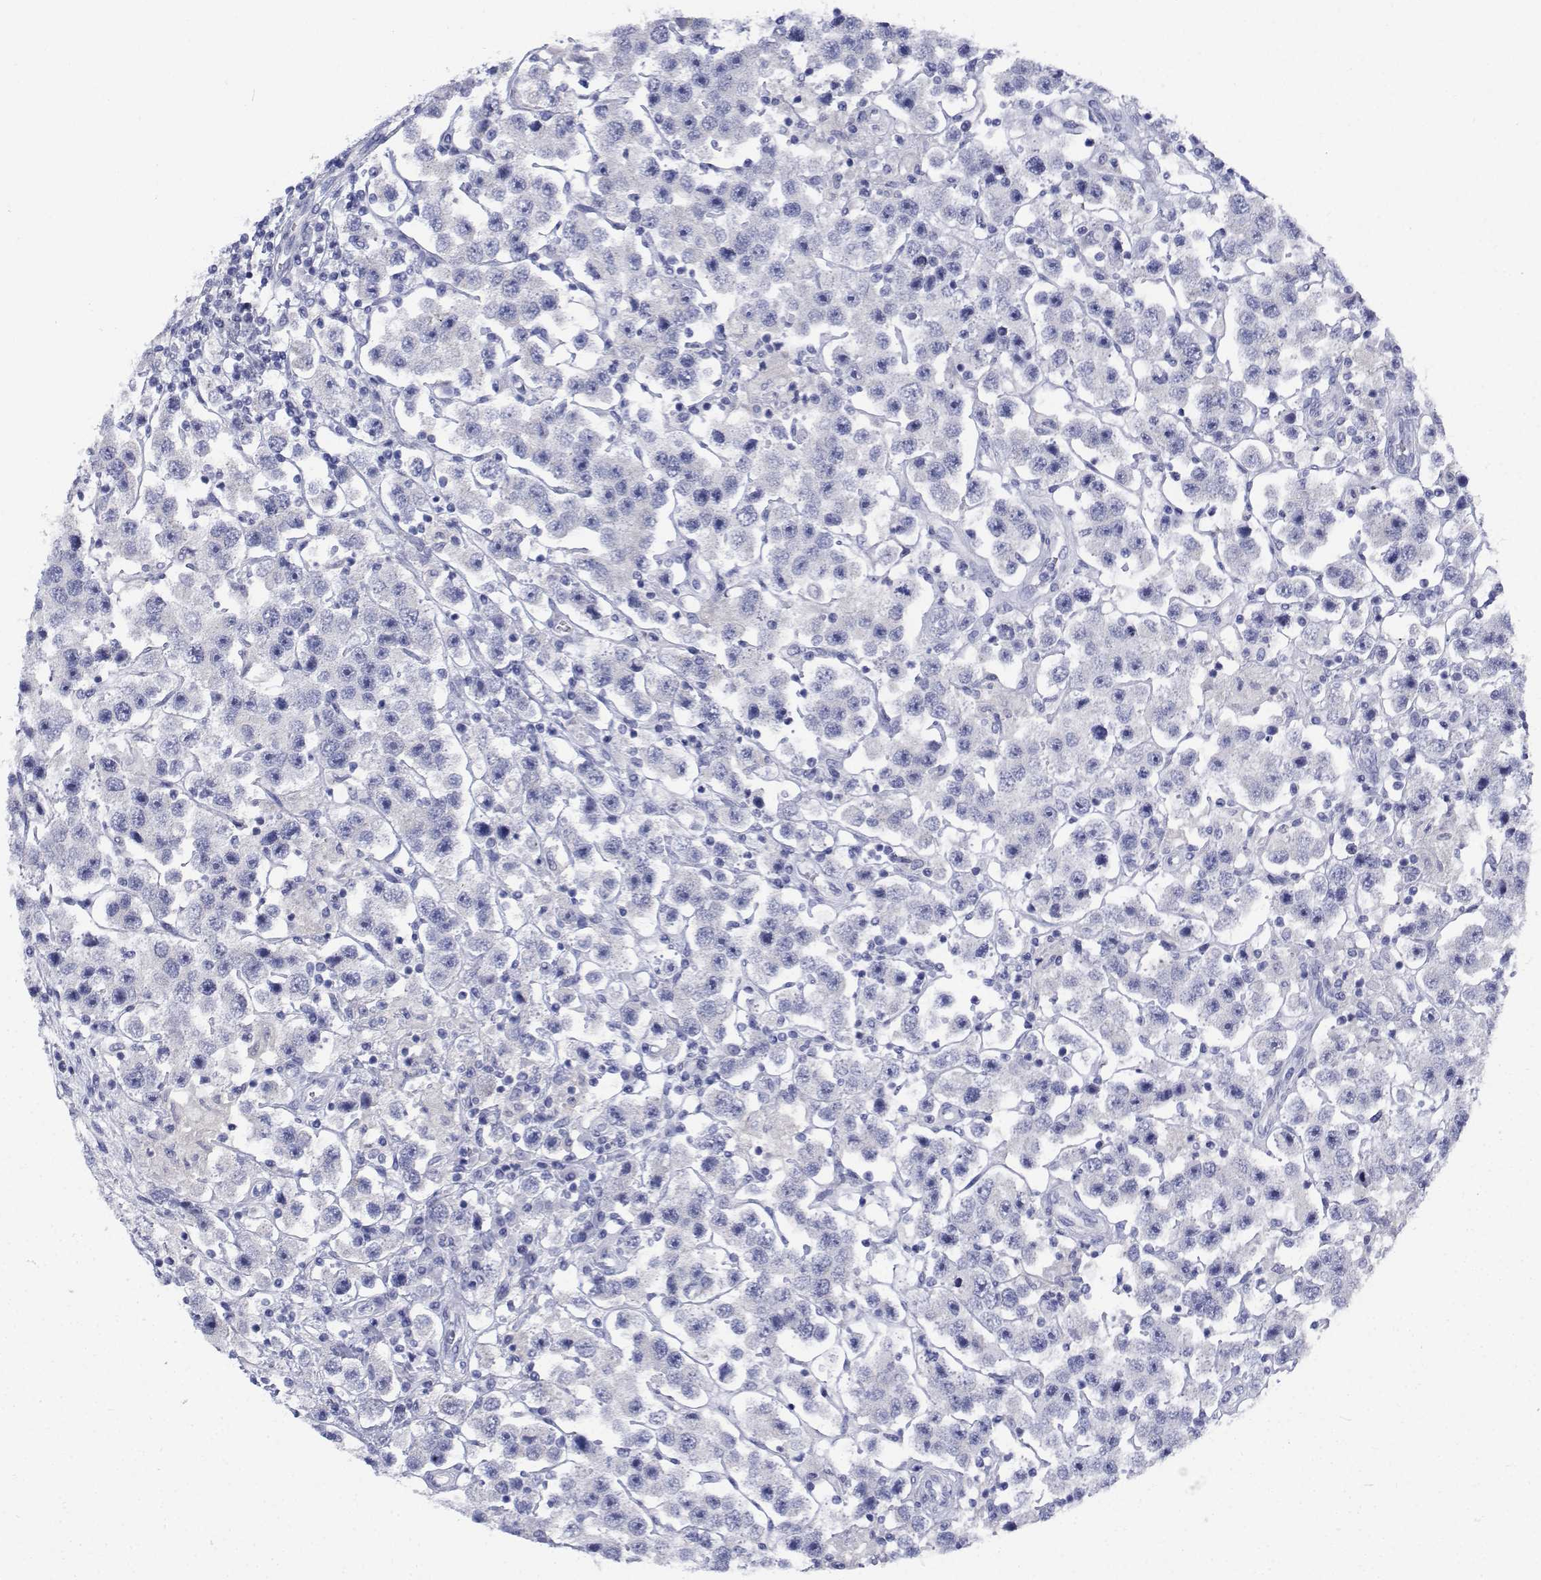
{"staining": {"intensity": "negative", "quantity": "none", "location": "none"}, "tissue": "testis cancer", "cell_type": "Tumor cells", "image_type": "cancer", "snomed": [{"axis": "morphology", "description": "Seminoma, NOS"}, {"axis": "topography", "description": "Testis"}], "caption": "Histopathology image shows no protein staining in tumor cells of testis cancer tissue.", "gene": "CDHR3", "patient": {"sex": "male", "age": 45}}